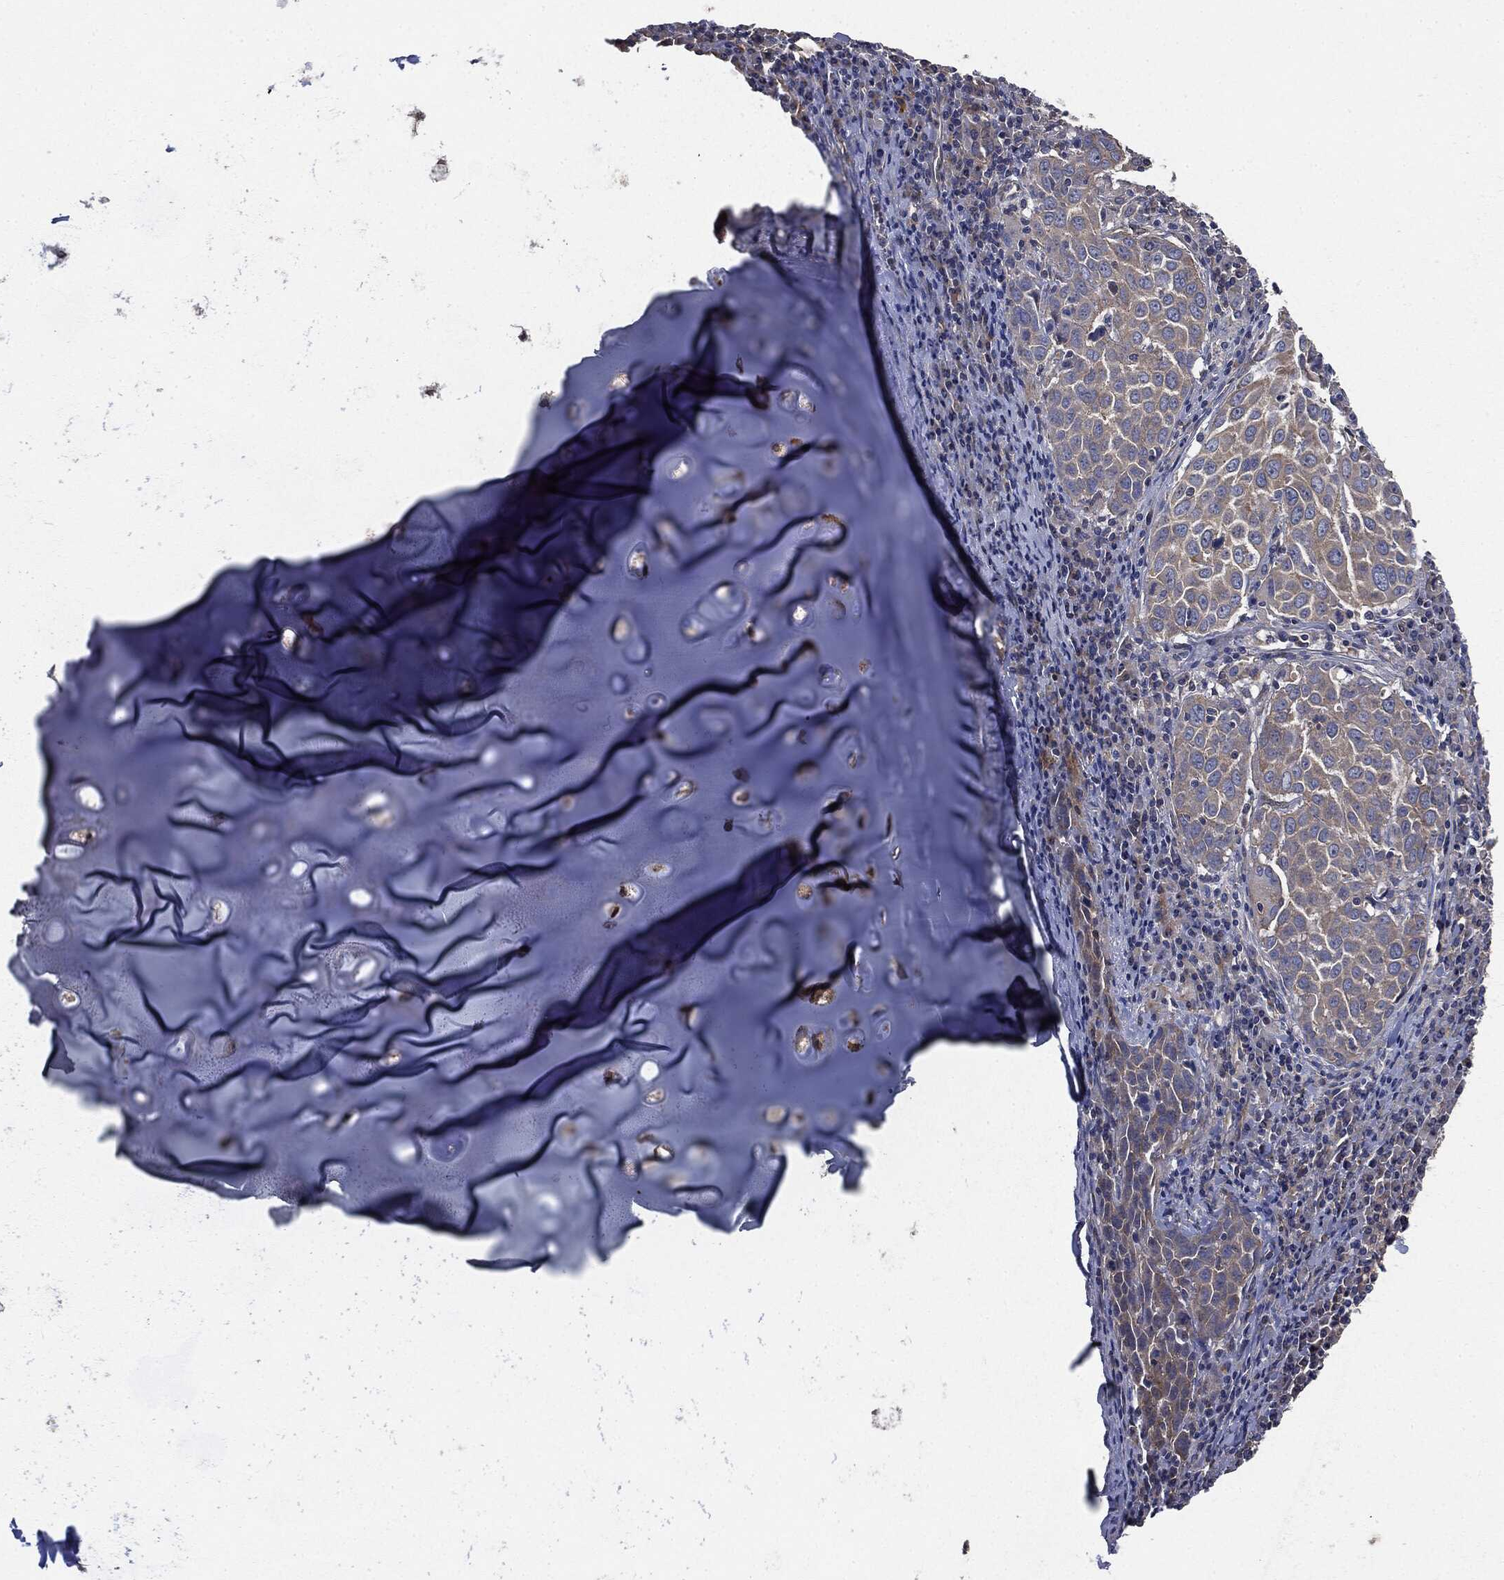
{"staining": {"intensity": "weak", "quantity": "25%-75%", "location": "cytoplasmic/membranous"}, "tissue": "lung cancer", "cell_type": "Tumor cells", "image_type": "cancer", "snomed": [{"axis": "morphology", "description": "Squamous cell carcinoma, NOS"}, {"axis": "topography", "description": "Lung"}], "caption": "Human lung squamous cell carcinoma stained with a protein marker shows weak staining in tumor cells.", "gene": "EPS15L1", "patient": {"sex": "male", "age": 57}}